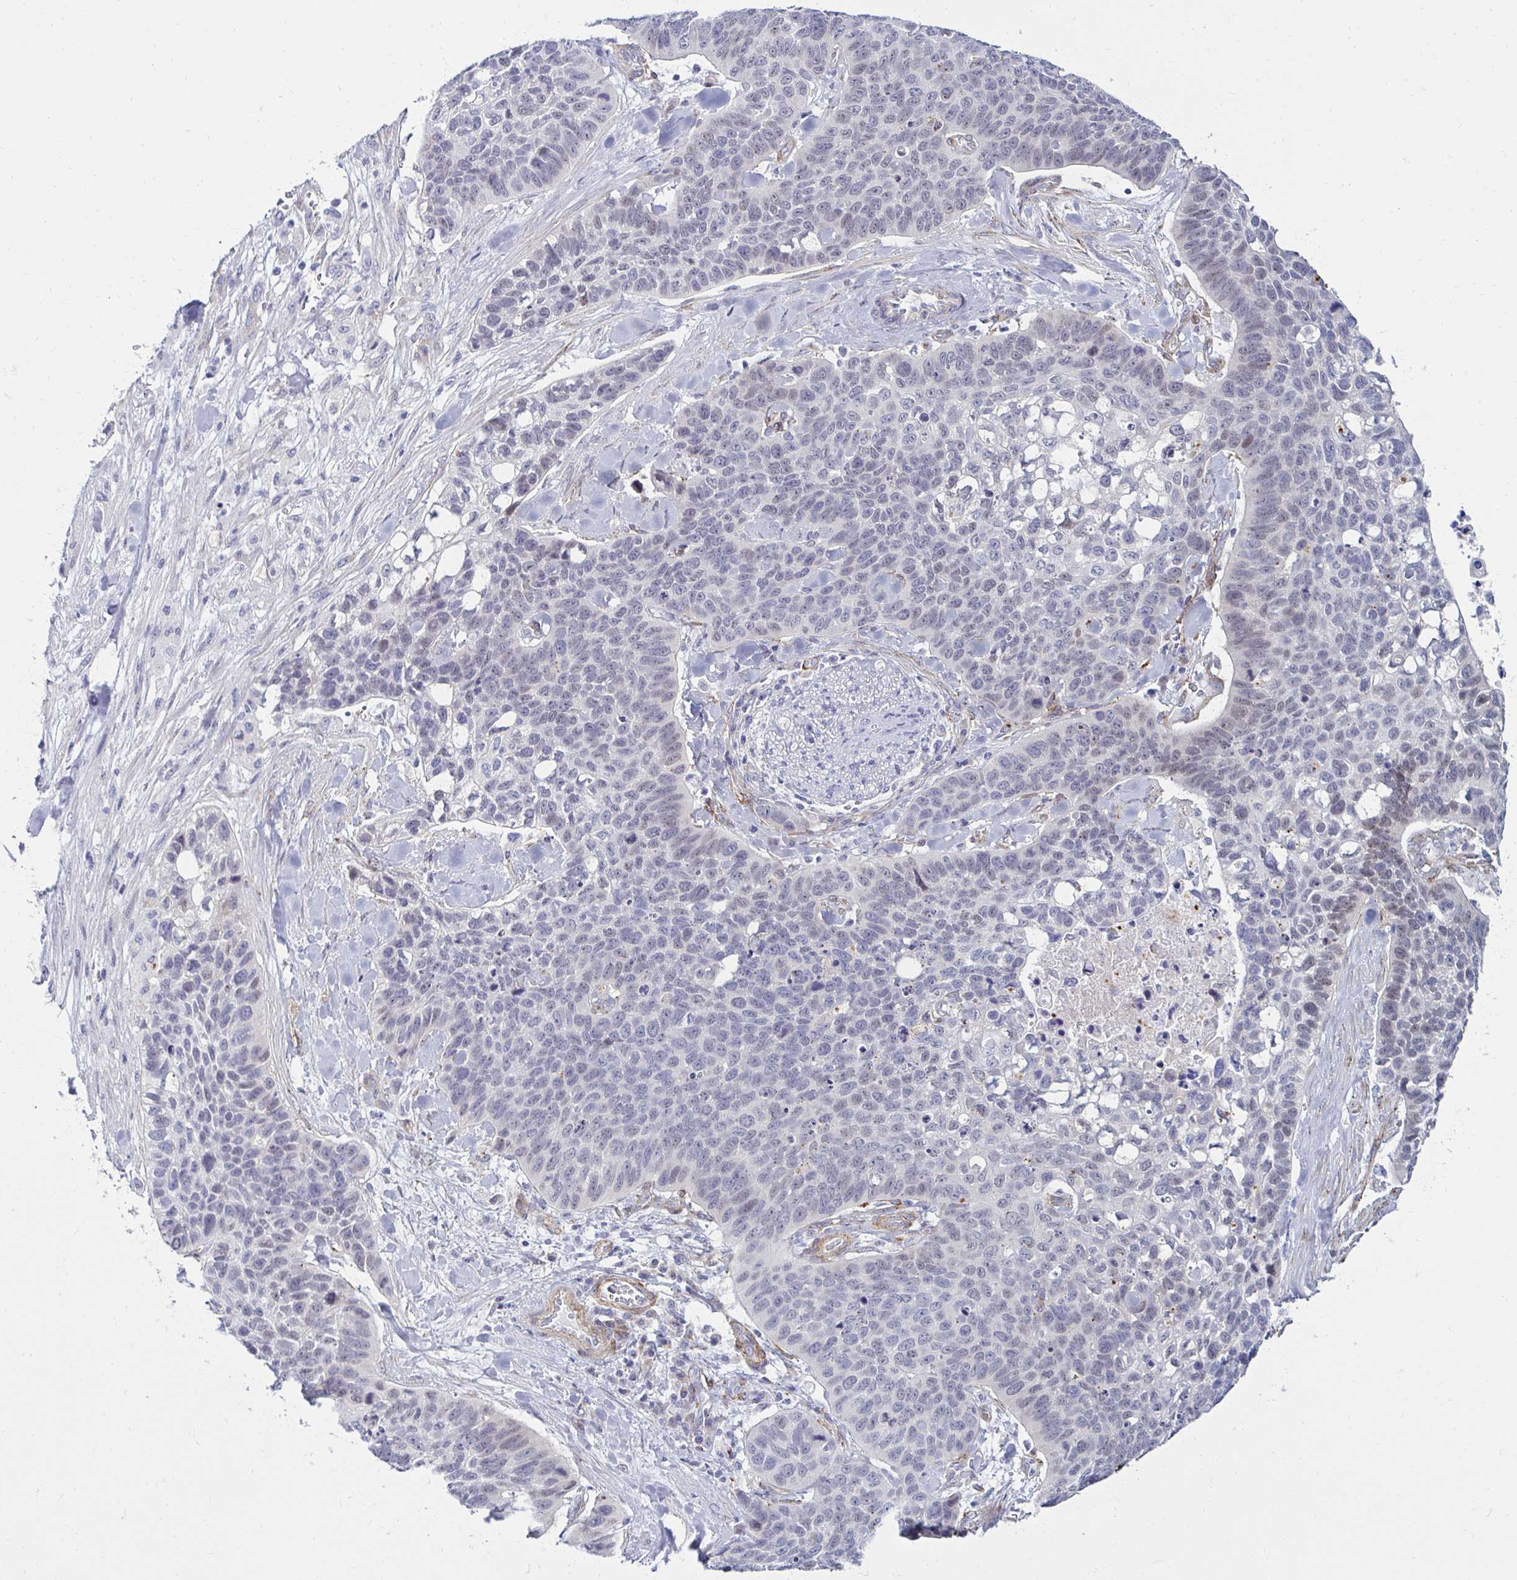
{"staining": {"intensity": "negative", "quantity": "none", "location": "none"}, "tissue": "lung cancer", "cell_type": "Tumor cells", "image_type": "cancer", "snomed": [{"axis": "morphology", "description": "Squamous cell carcinoma, NOS"}, {"axis": "topography", "description": "Lung"}], "caption": "Human lung squamous cell carcinoma stained for a protein using IHC shows no staining in tumor cells.", "gene": "ANKRD62", "patient": {"sex": "male", "age": 62}}